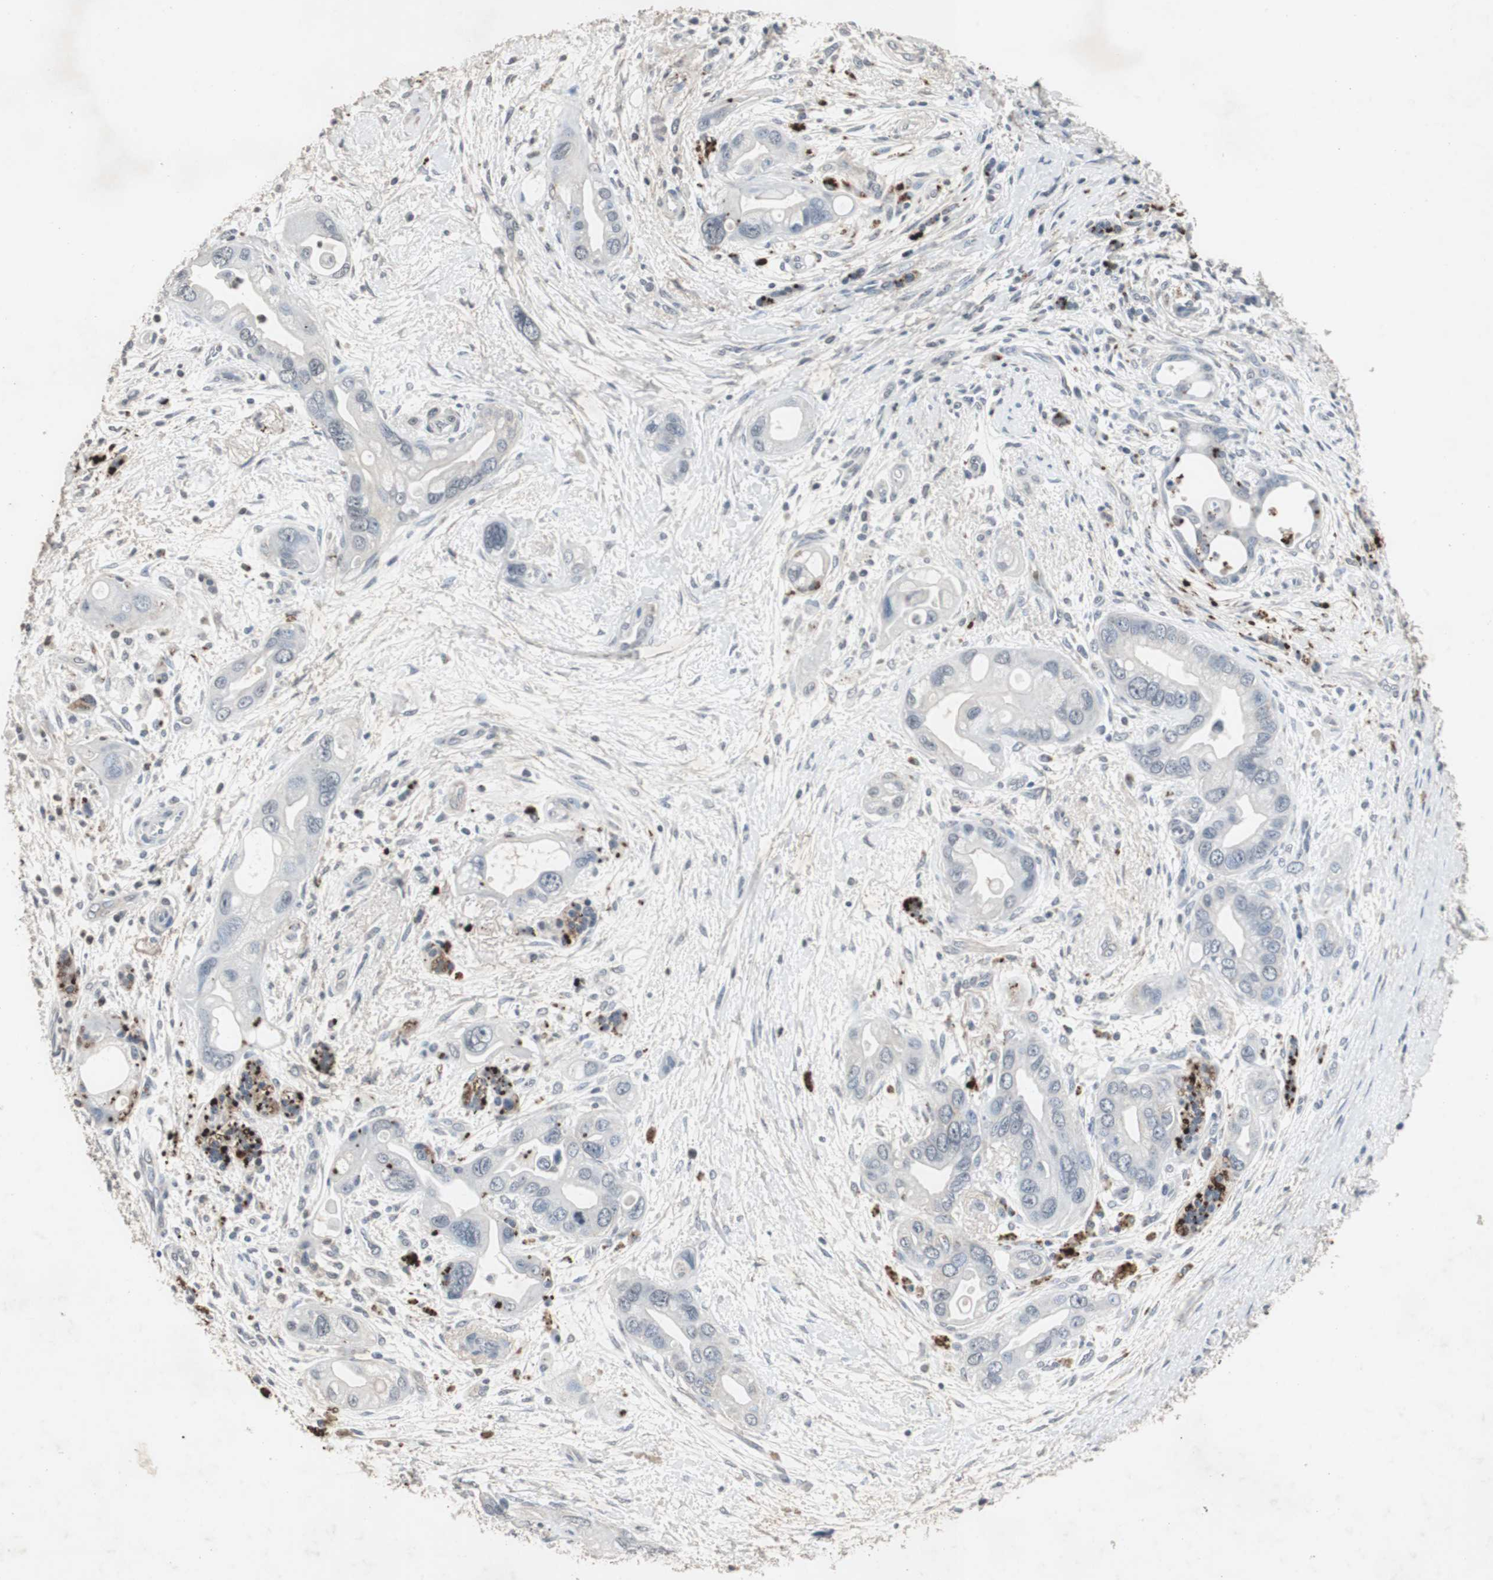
{"staining": {"intensity": "negative", "quantity": "none", "location": "none"}, "tissue": "pancreatic cancer", "cell_type": "Tumor cells", "image_type": "cancer", "snomed": [{"axis": "morphology", "description": "Adenocarcinoma, NOS"}, {"axis": "topography", "description": "Pancreas"}], "caption": "Tumor cells are negative for protein expression in human adenocarcinoma (pancreatic).", "gene": "ADNP2", "patient": {"sex": "female", "age": 77}}